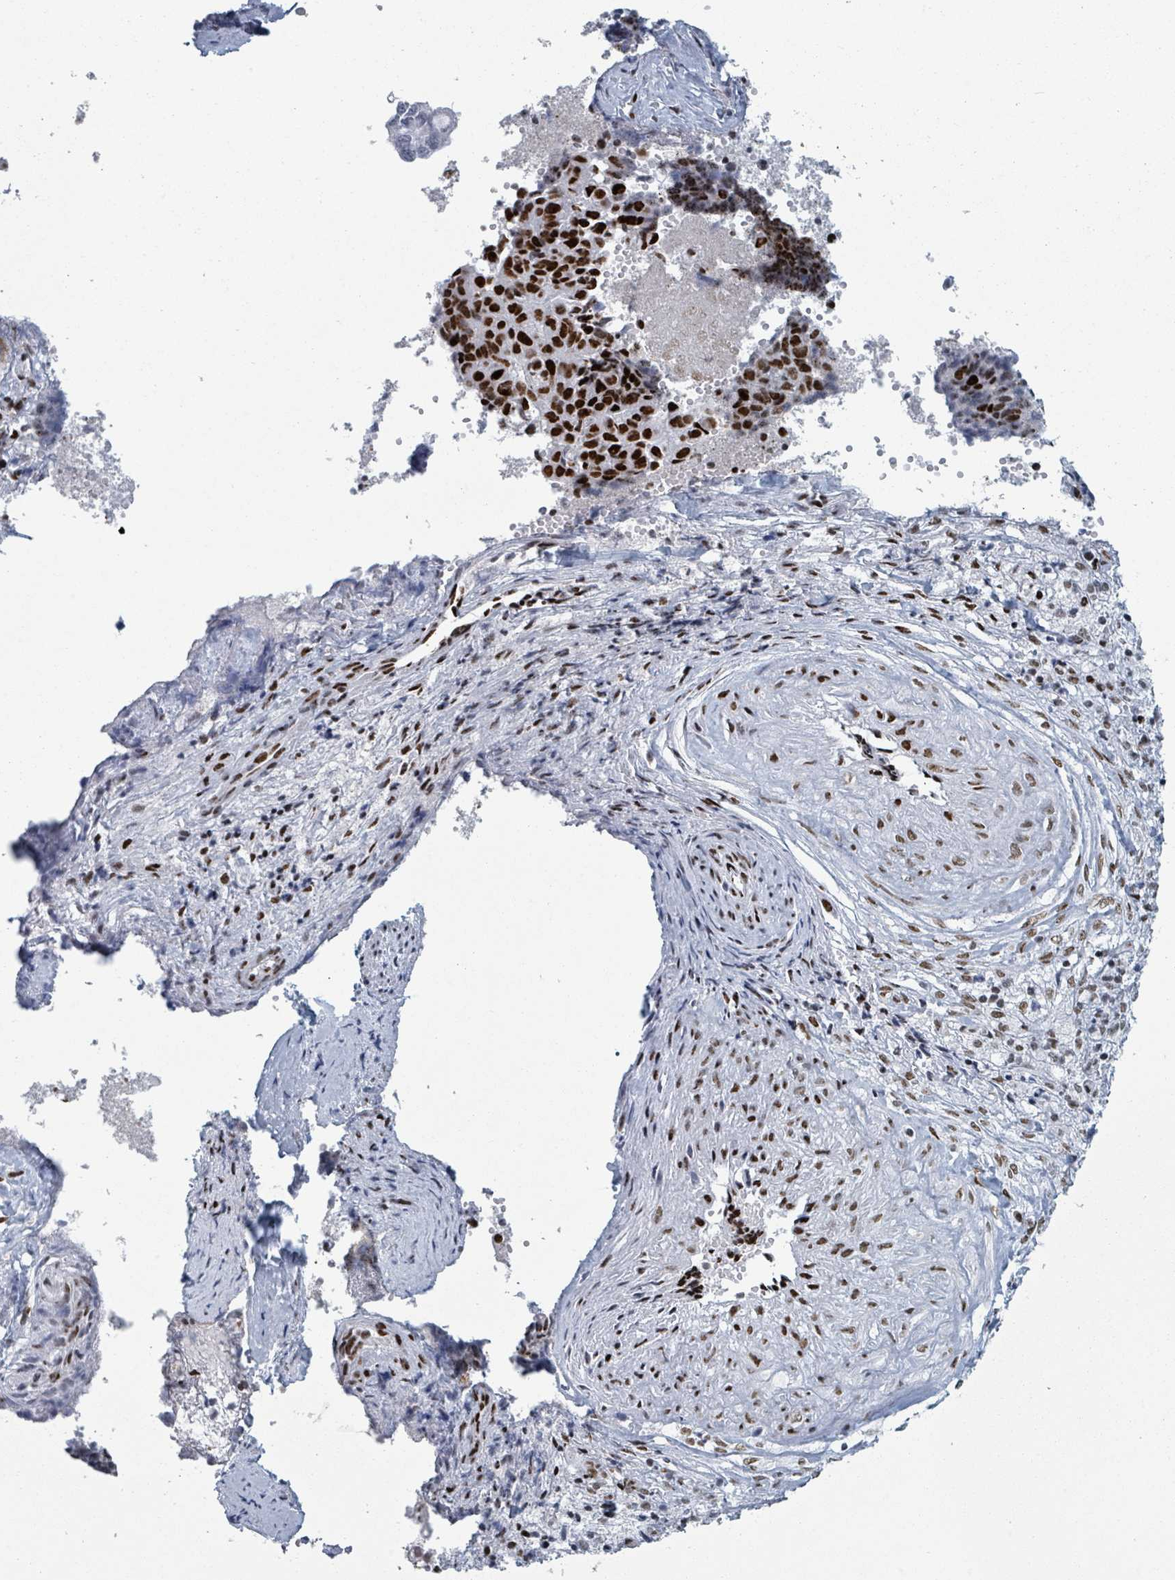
{"staining": {"intensity": "strong", "quantity": ">75%", "location": "nuclear"}, "tissue": "ovarian cancer", "cell_type": "Tumor cells", "image_type": "cancer", "snomed": [{"axis": "morphology", "description": "Carcinoma, endometroid"}, {"axis": "topography", "description": "Ovary"}], "caption": "A photomicrograph of human ovarian cancer (endometroid carcinoma) stained for a protein reveals strong nuclear brown staining in tumor cells. (brown staining indicates protein expression, while blue staining denotes nuclei).", "gene": "DHX16", "patient": {"sex": "female", "age": 42}}